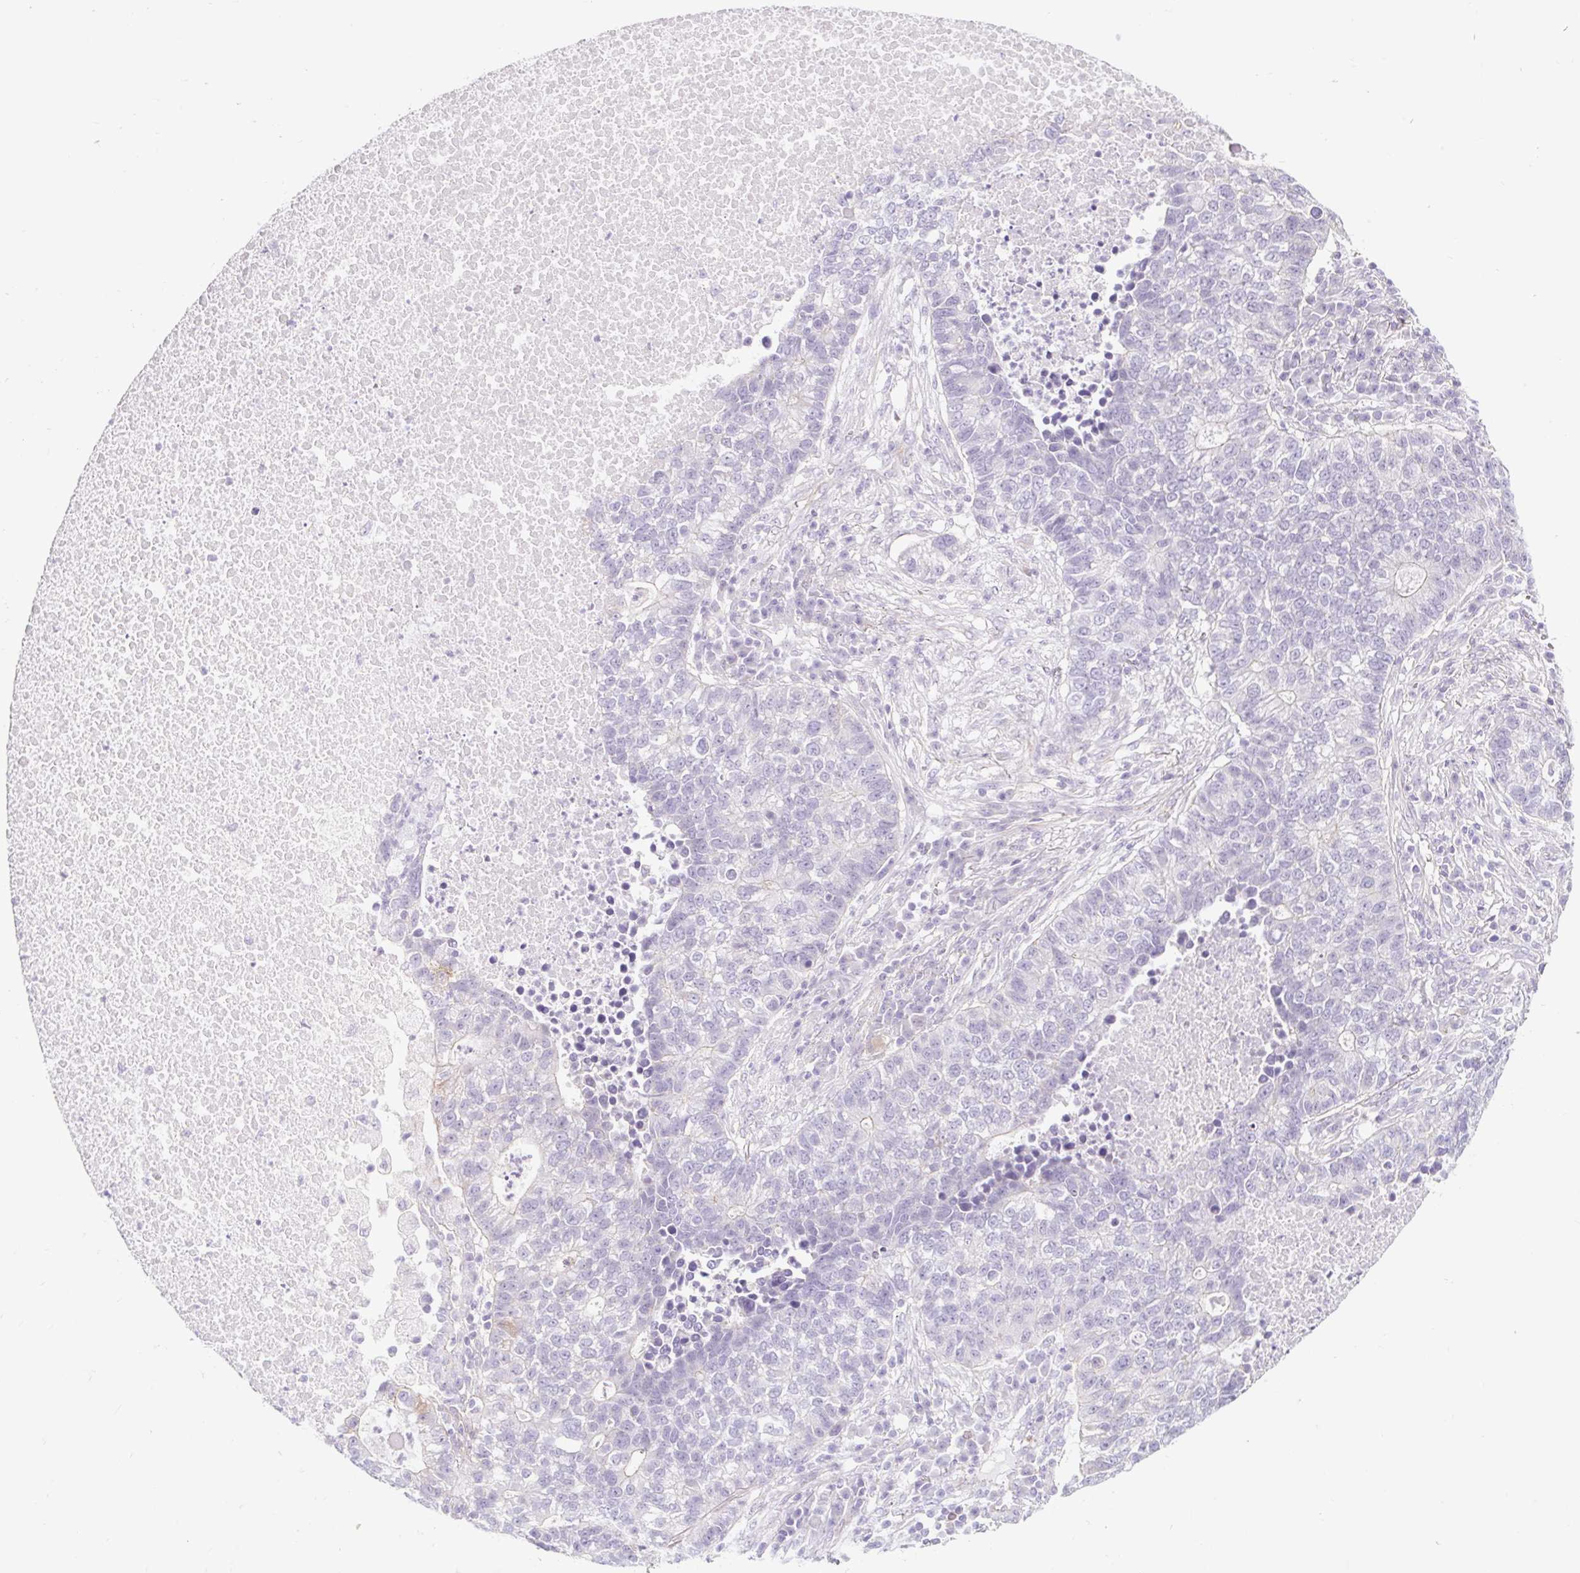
{"staining": {"intensity": "negative", "quantity": "none", "location": "none"}, "tissue": "lung cancer", "cell_type": "Tumor cells", "image_type": "cancer", "snomed": [{"axis": "morphology", "description": "Adenocarcinoma, NOS"}, {"axis": "topography", "description": "Lung"}], "caption": "The histopathology image demonstrates no significant staining in tumor cells of adenocarcinoma (lung).", "gene": "BCAS1", "patient": {"sex": "male", "age": 57}}